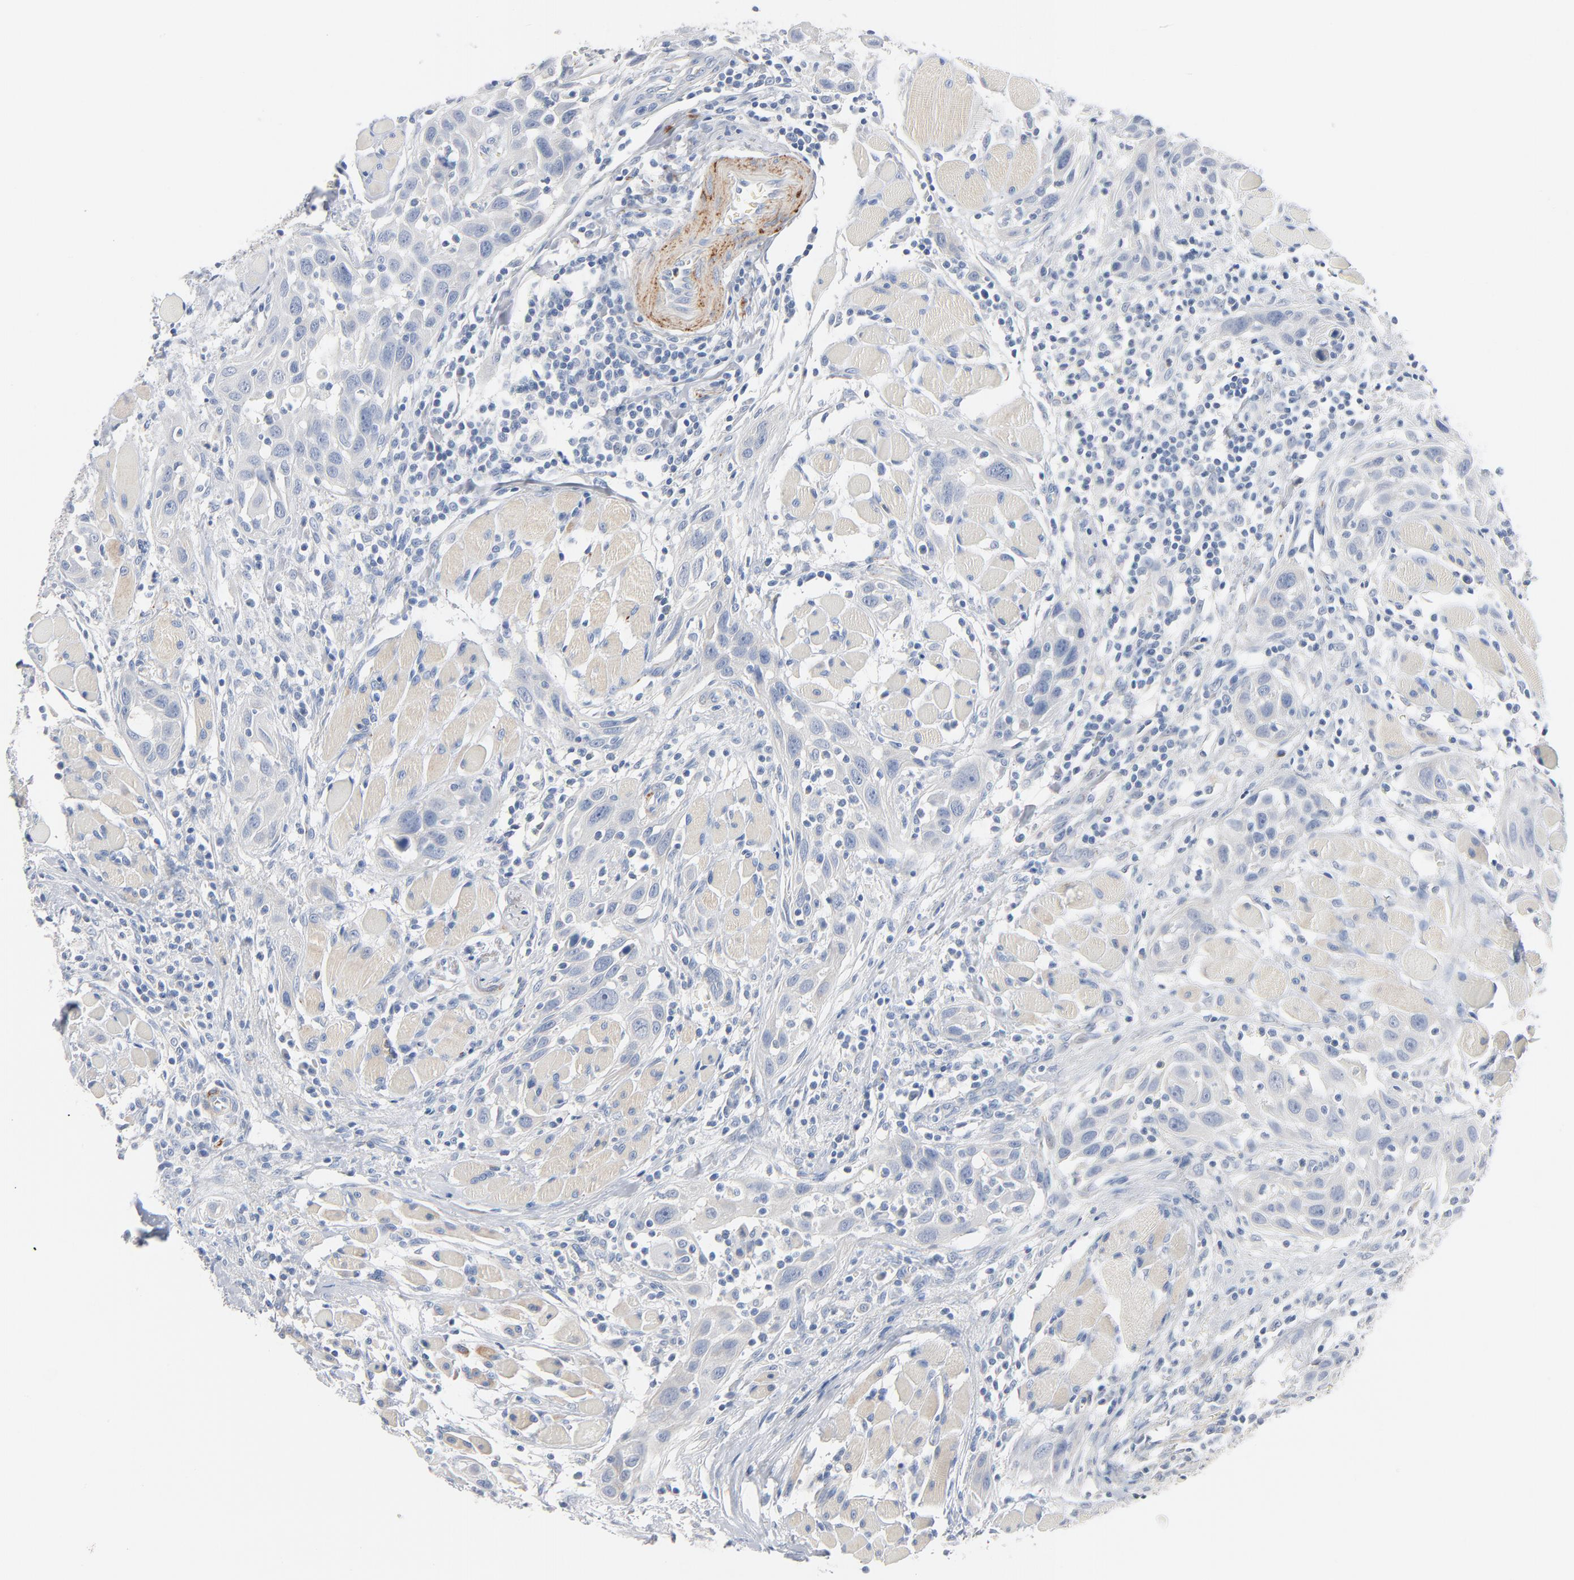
{"staining": {"intensity": "negative", "quantity": "none", "location": "none"}, "tissue": "head and neck cancer", "cell_type": "Tumor cells", "image_type": "cancer", "snomed": [{"axis": "morphology", "description": "Squamous cell carcinoma, NOS"}, {"axis": "topography", "description": "Oral tissue"}, {"axis": "topography", "description": "Head-Neck"}], "caption": "Immunohistochemical staining of head and neck squamous cell carcinoma shows no significant staining in tumor cells. Brightfield microscopy of IHC stained with DAB (brown) and hematoxylin (blue), captured at high magnification.", "gene": "IFT43", "patient": {"sex": "female", "age": 50}}